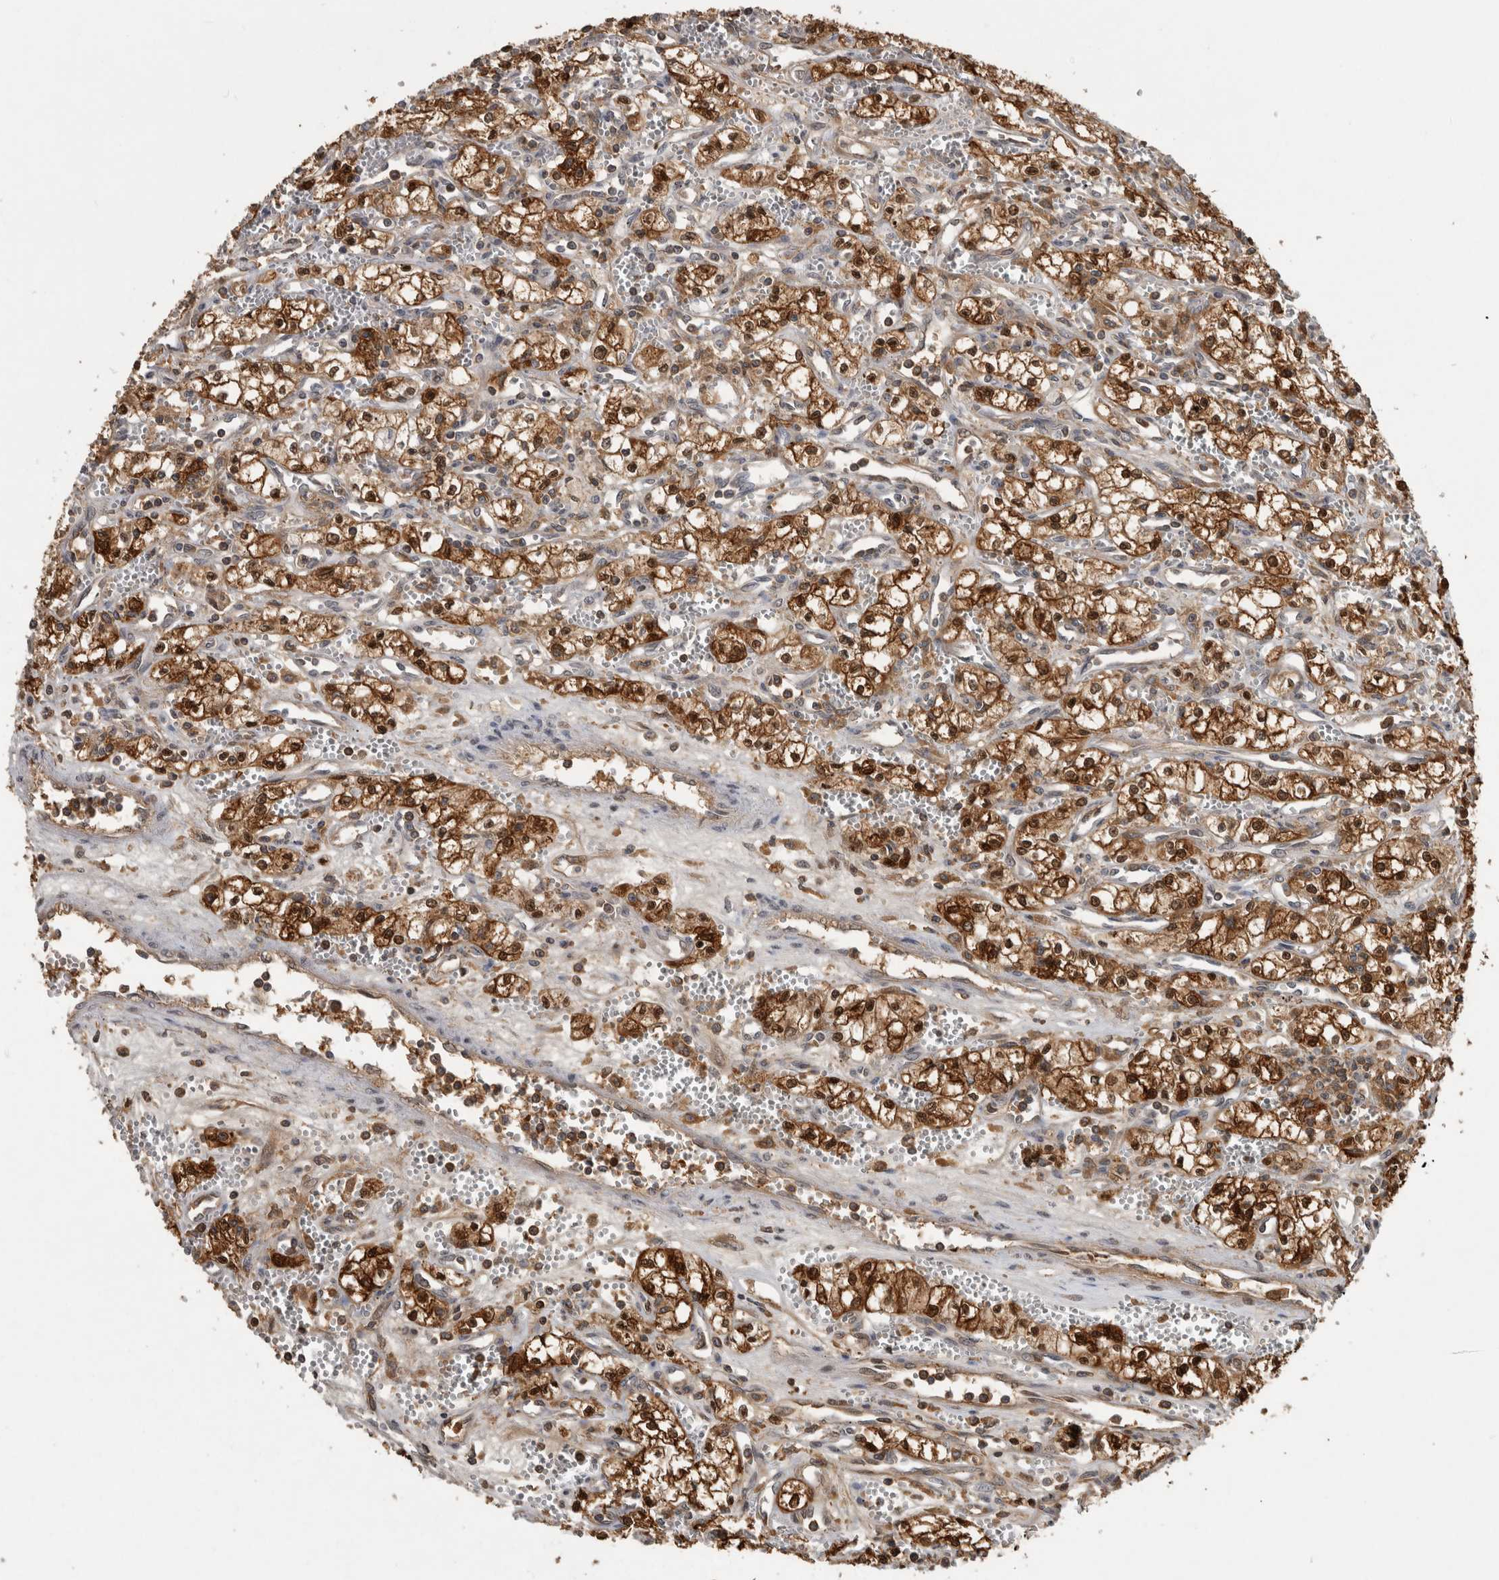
{"staining": {"intensity": "strong", "quantity": ">75%", "location": "cytoplasmic/membranous,nuclear"}, "tissue": "renal cancer", "cell_type": "Tumor cells", "image_type": "cancer", "snomed": [{"axis": "morphology", "description": "Adenocarcinoma, NOS"}, {"axis": "topography", "description": "Kidney"}], "caption": "Immunohistochemical staining of human renal cancer exhibits strong cytoplasmic/membranous and nuclear protein expression in approximately >75% of tumor cells.", "gene": "ASTN2", "patient": {"sex": "male", "age": 59}}